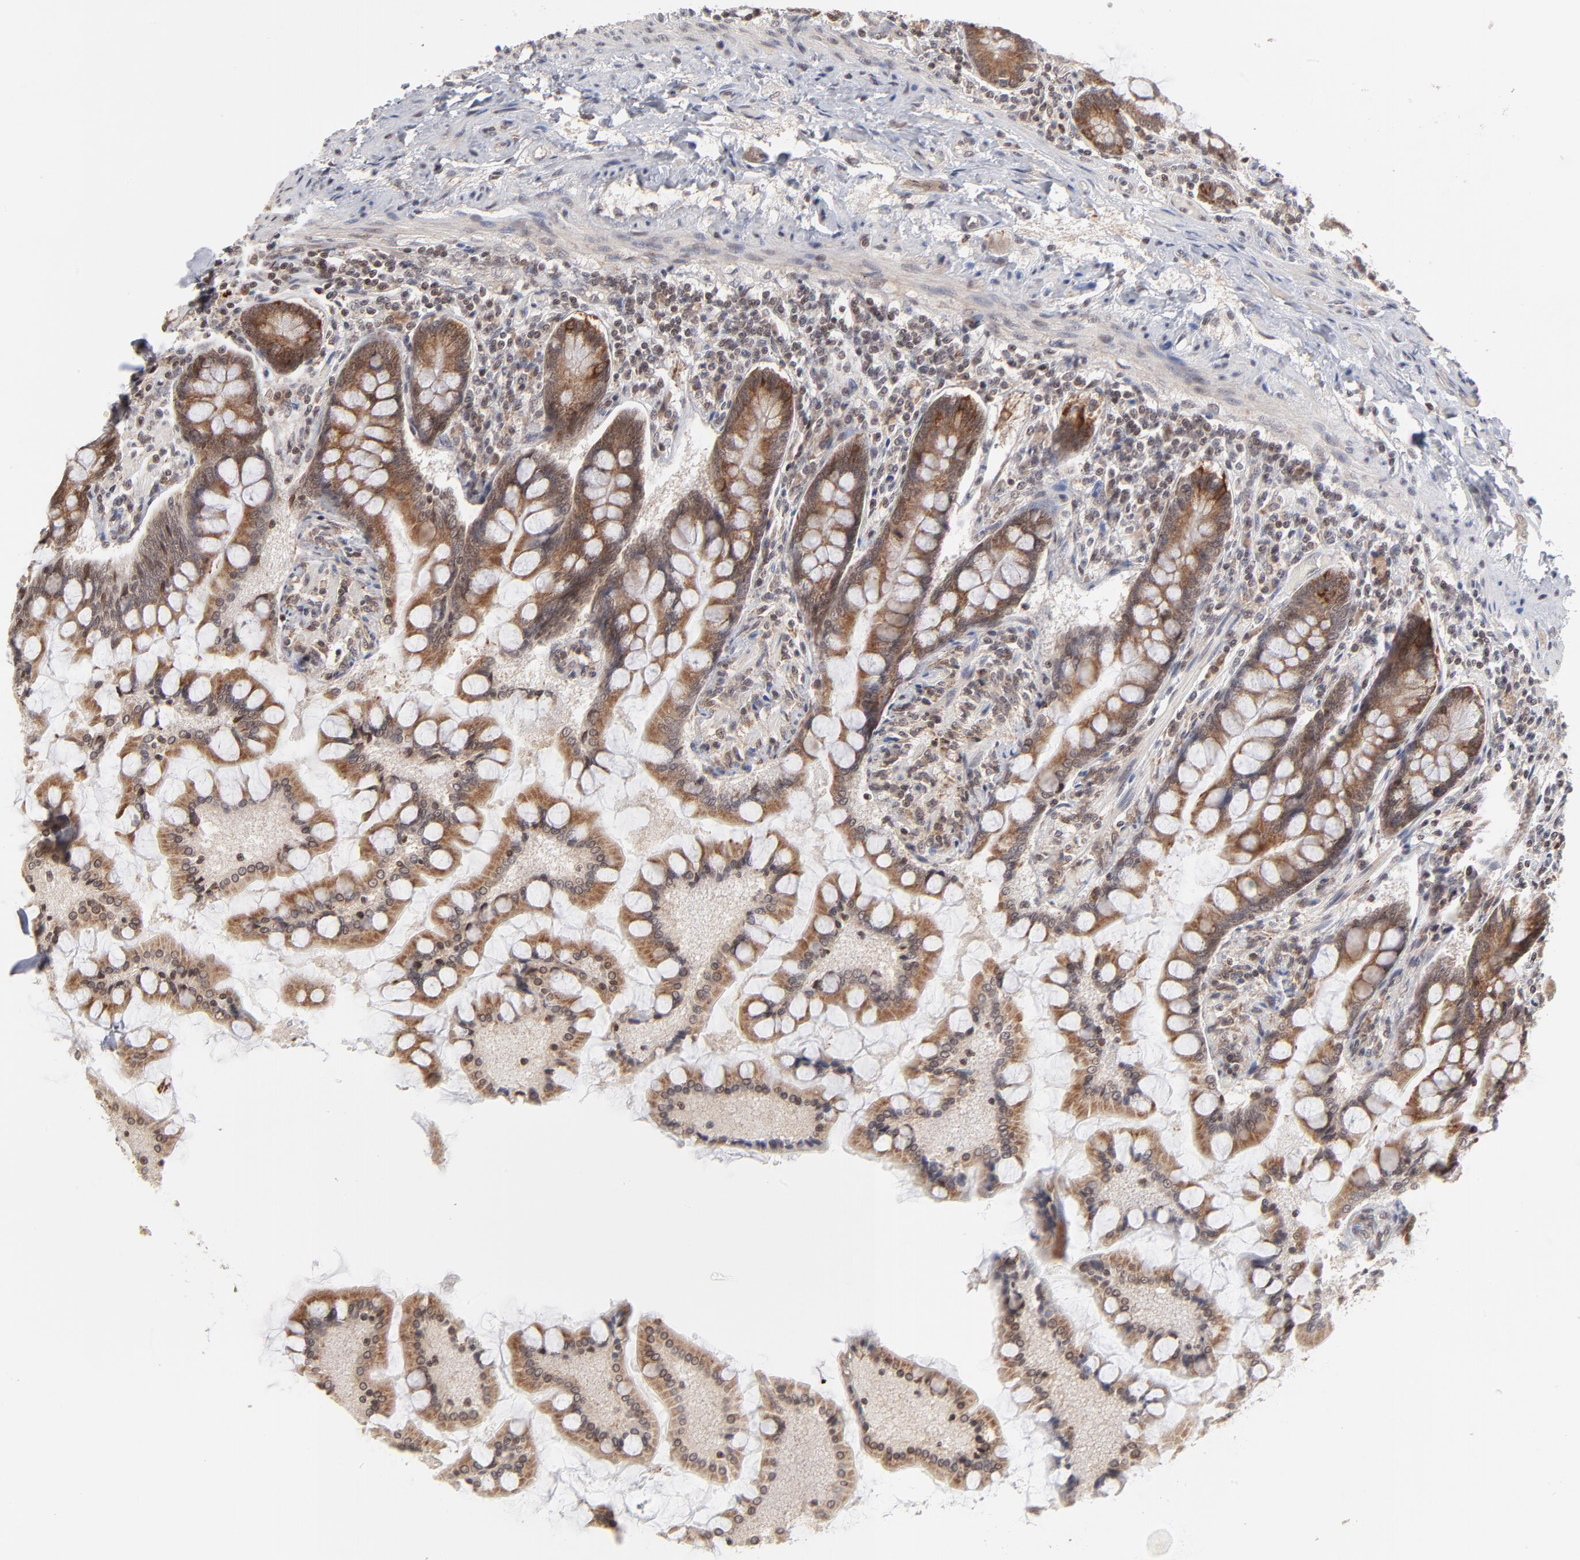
{"staining": {"intensity": "strong", "quantity": ">75%", "location": "cytoplasmic/membranous"}, "tissue": "small intestine", "cell_type": "Glandular cells", "image_type": "normal", "snomed": [{"axis": "morphology", "description": "Normal tissue, NOS"}, {"axis": "topography", "description": "Small intestine"}], "caption": "An image of human small intestine stained for a protein demonstrates strong cytoplasmic/membranous brown staining in glandular cells.", "gene": "ARIH1", "patient": {"sex": "male", "age": 41}}